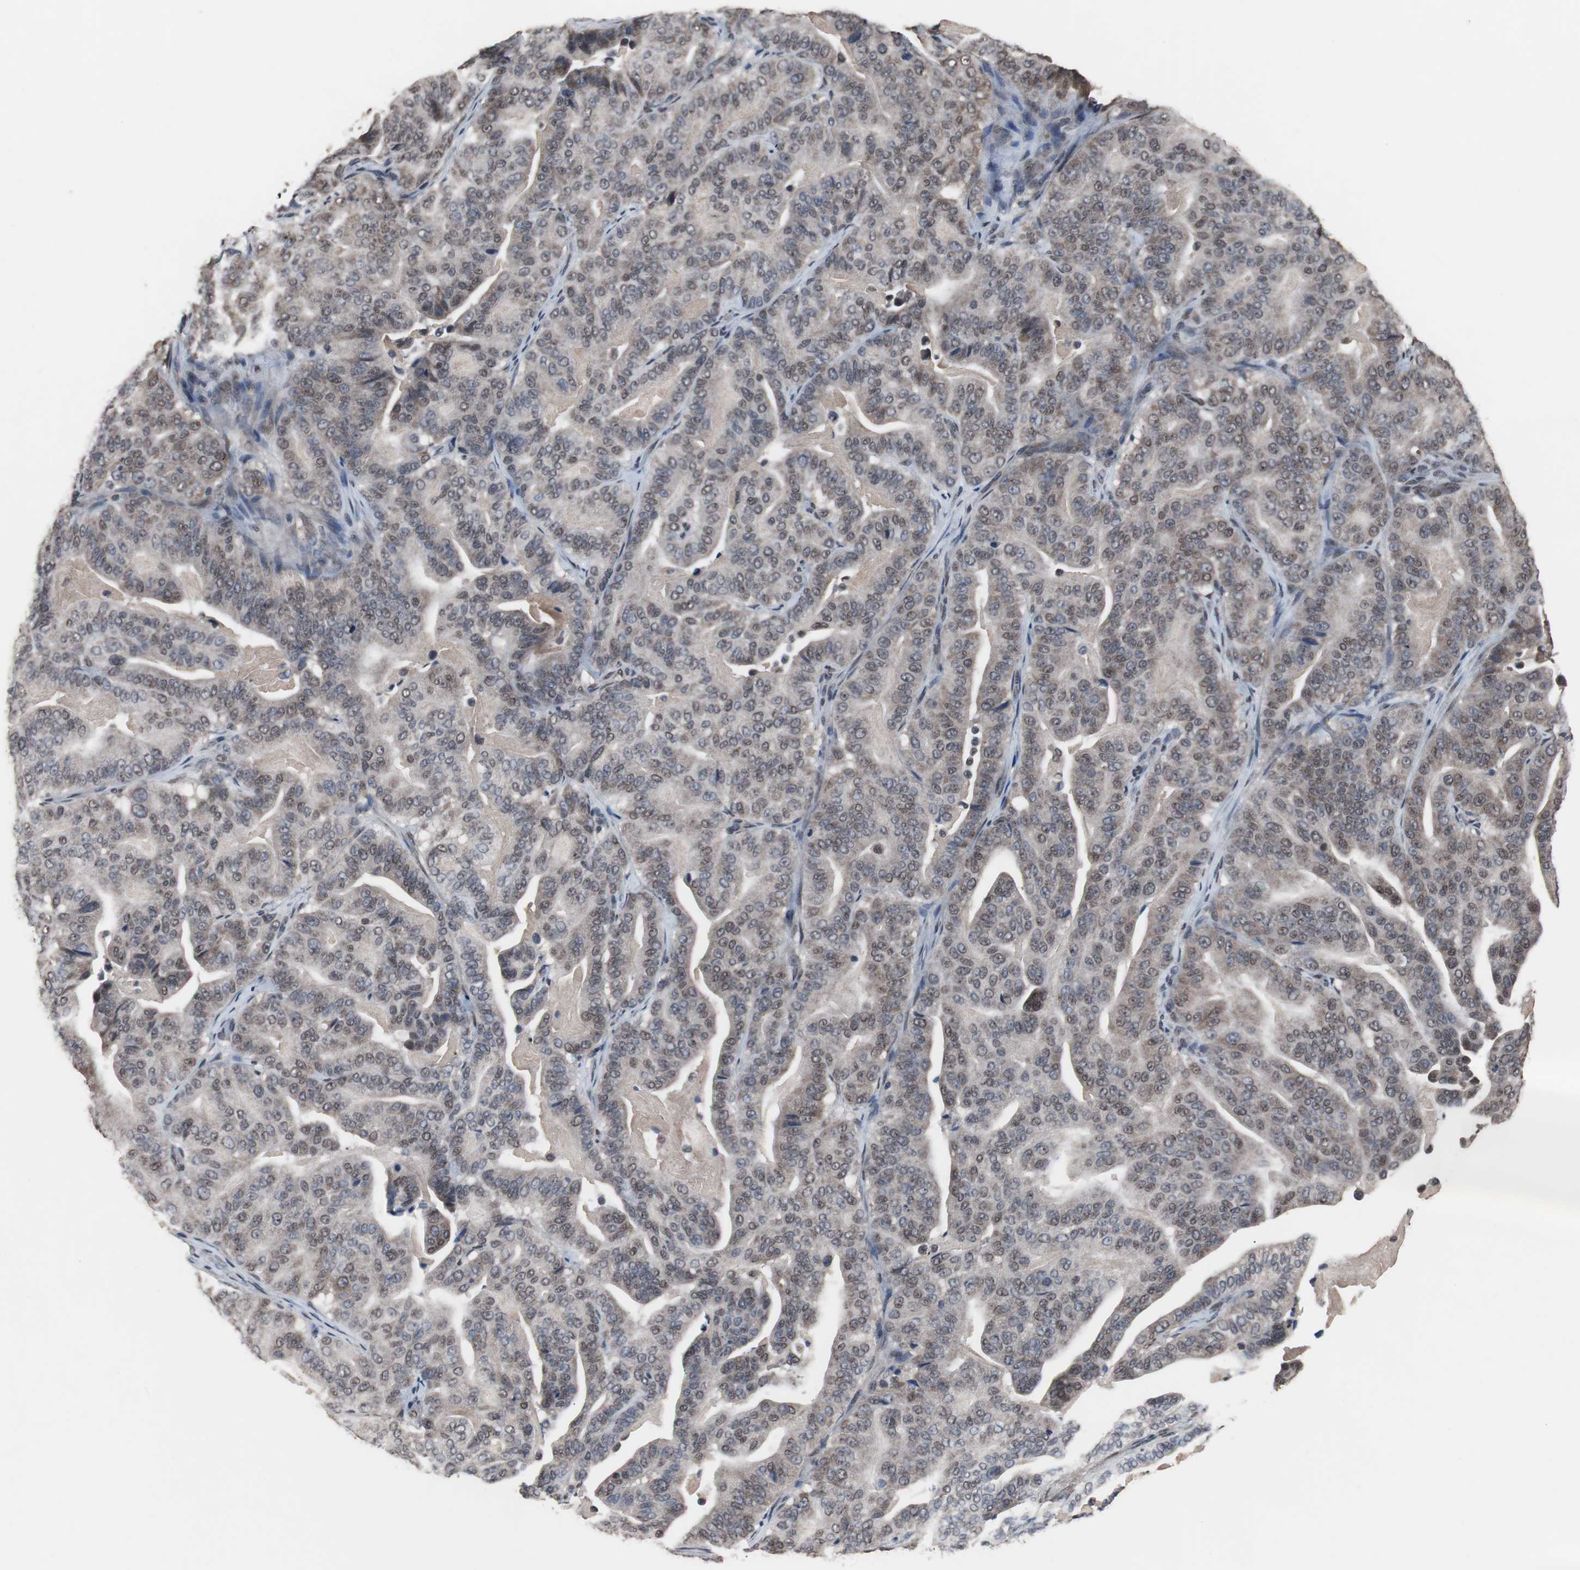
{"staining": {"intensity": "moderate", "quantity": "25%-75%", "location": "nuclear"}, "tissue": "pancreatic cancer", "cell_type": "Tumor cells", "image_type": "cancer", "snomed": [{"axis": "morphology", "description": "Adenocarcinoma, NOS"}, {"axis": "topography", "description": "Pancreas"}], "caption": "Immunohistochemical staining of pancreatic cancer exhibits medium levels of moderate nuclear protein staining in approximately 25%-75% of tumor cells.", "gene": "MED27", "patient": {"sex": "male", "age": 63}}